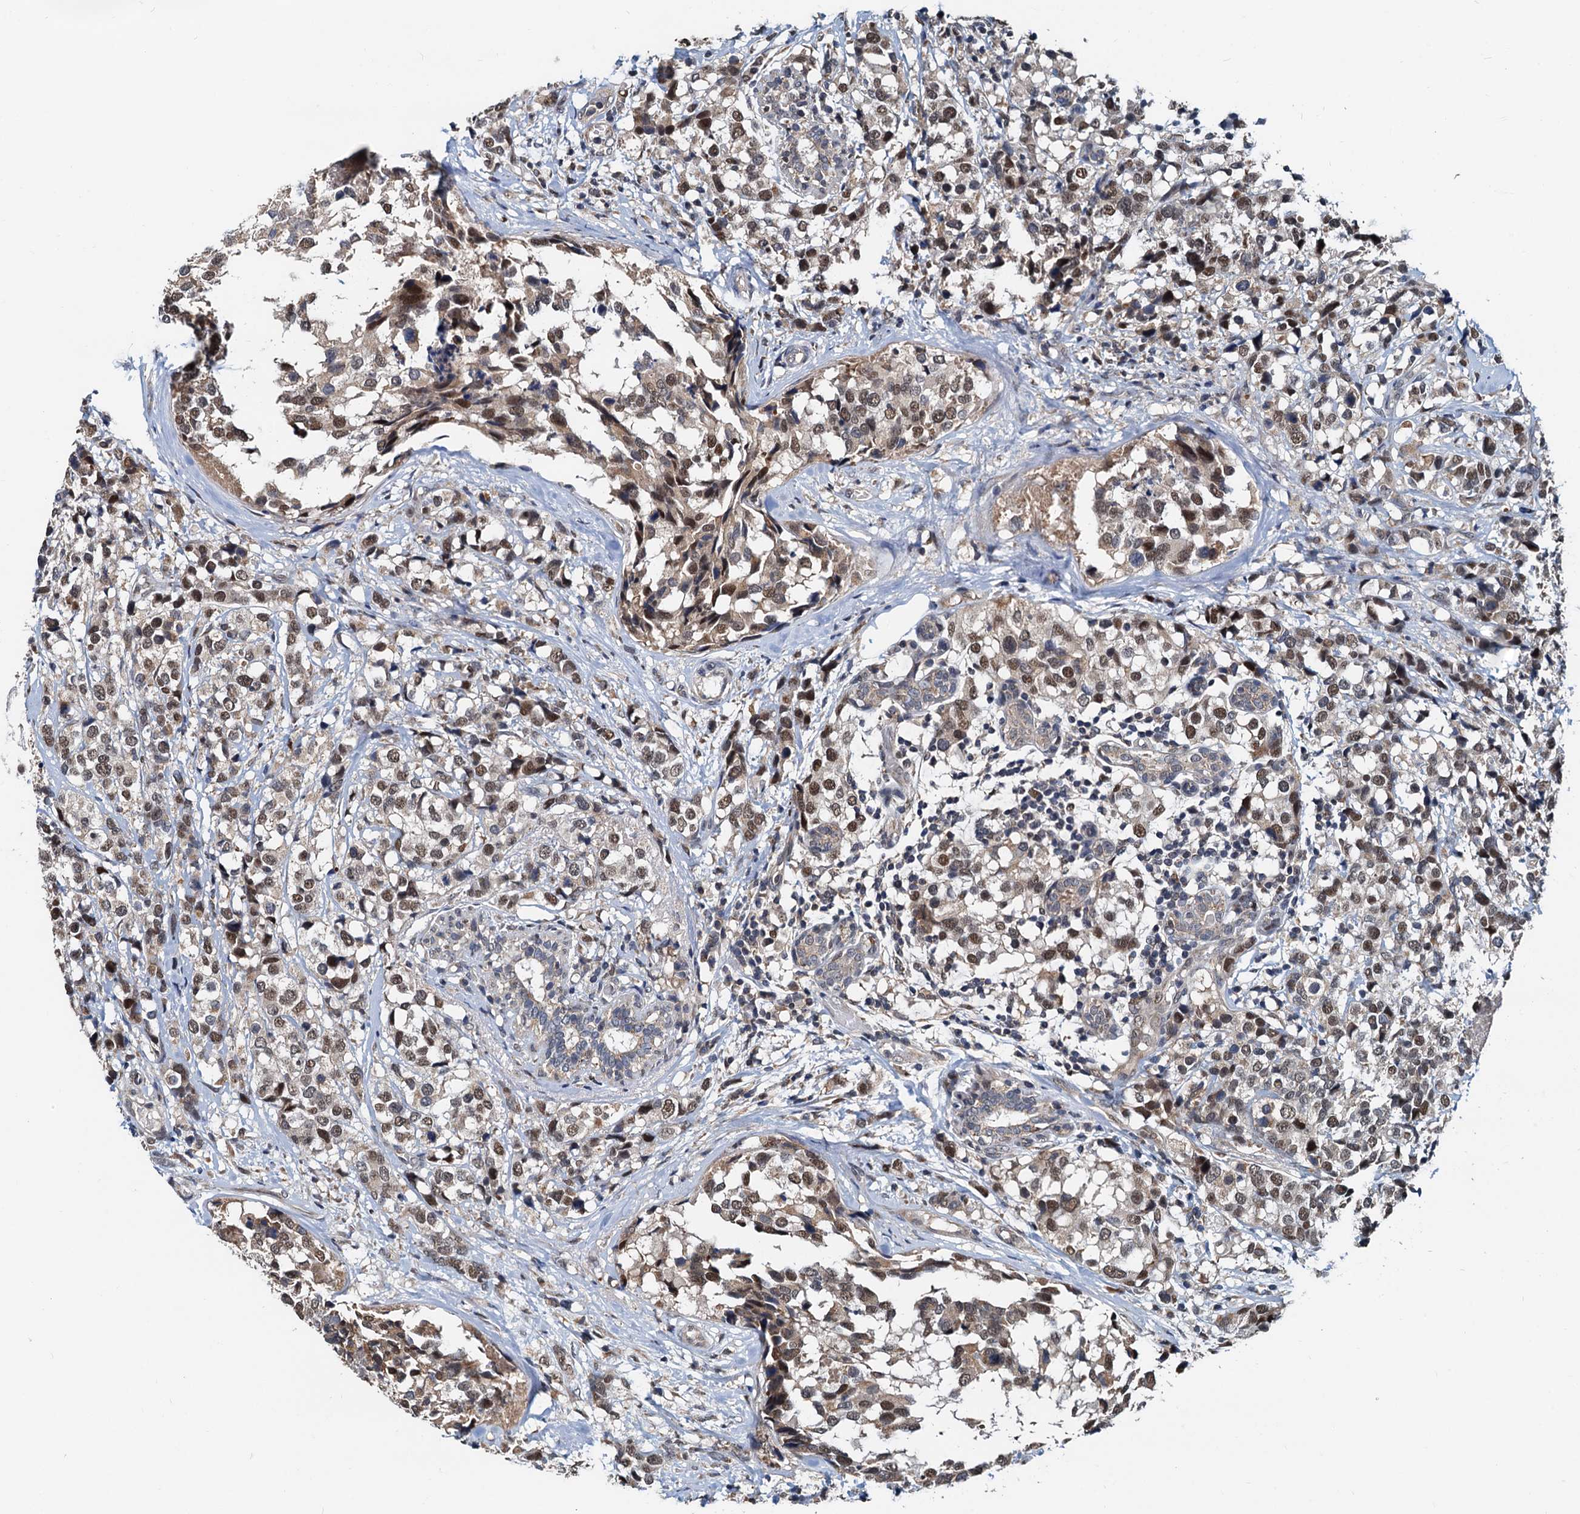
{"staining": {"intensity": "moderate", "quantity": "25%-75%", "location": "cytoplasmic/membranous,nuclear"}, "tissue": "breast cancer", "cell_type": "Tumor cells", "image_type": "cancer", "snomed": [{"axis": "morphology", "description": "Lobular carcinoma"}, {"axis": "topography", "description": "Breast"}], "caption": "The immunohistochemical stain labels moderate cytoplasmic/membranous and nuclear positivity in tumor cells of lobular carcinoma (breast) tissue.", "gene": "MCMBP", "patient": {"sex": "female", "age": 59}}